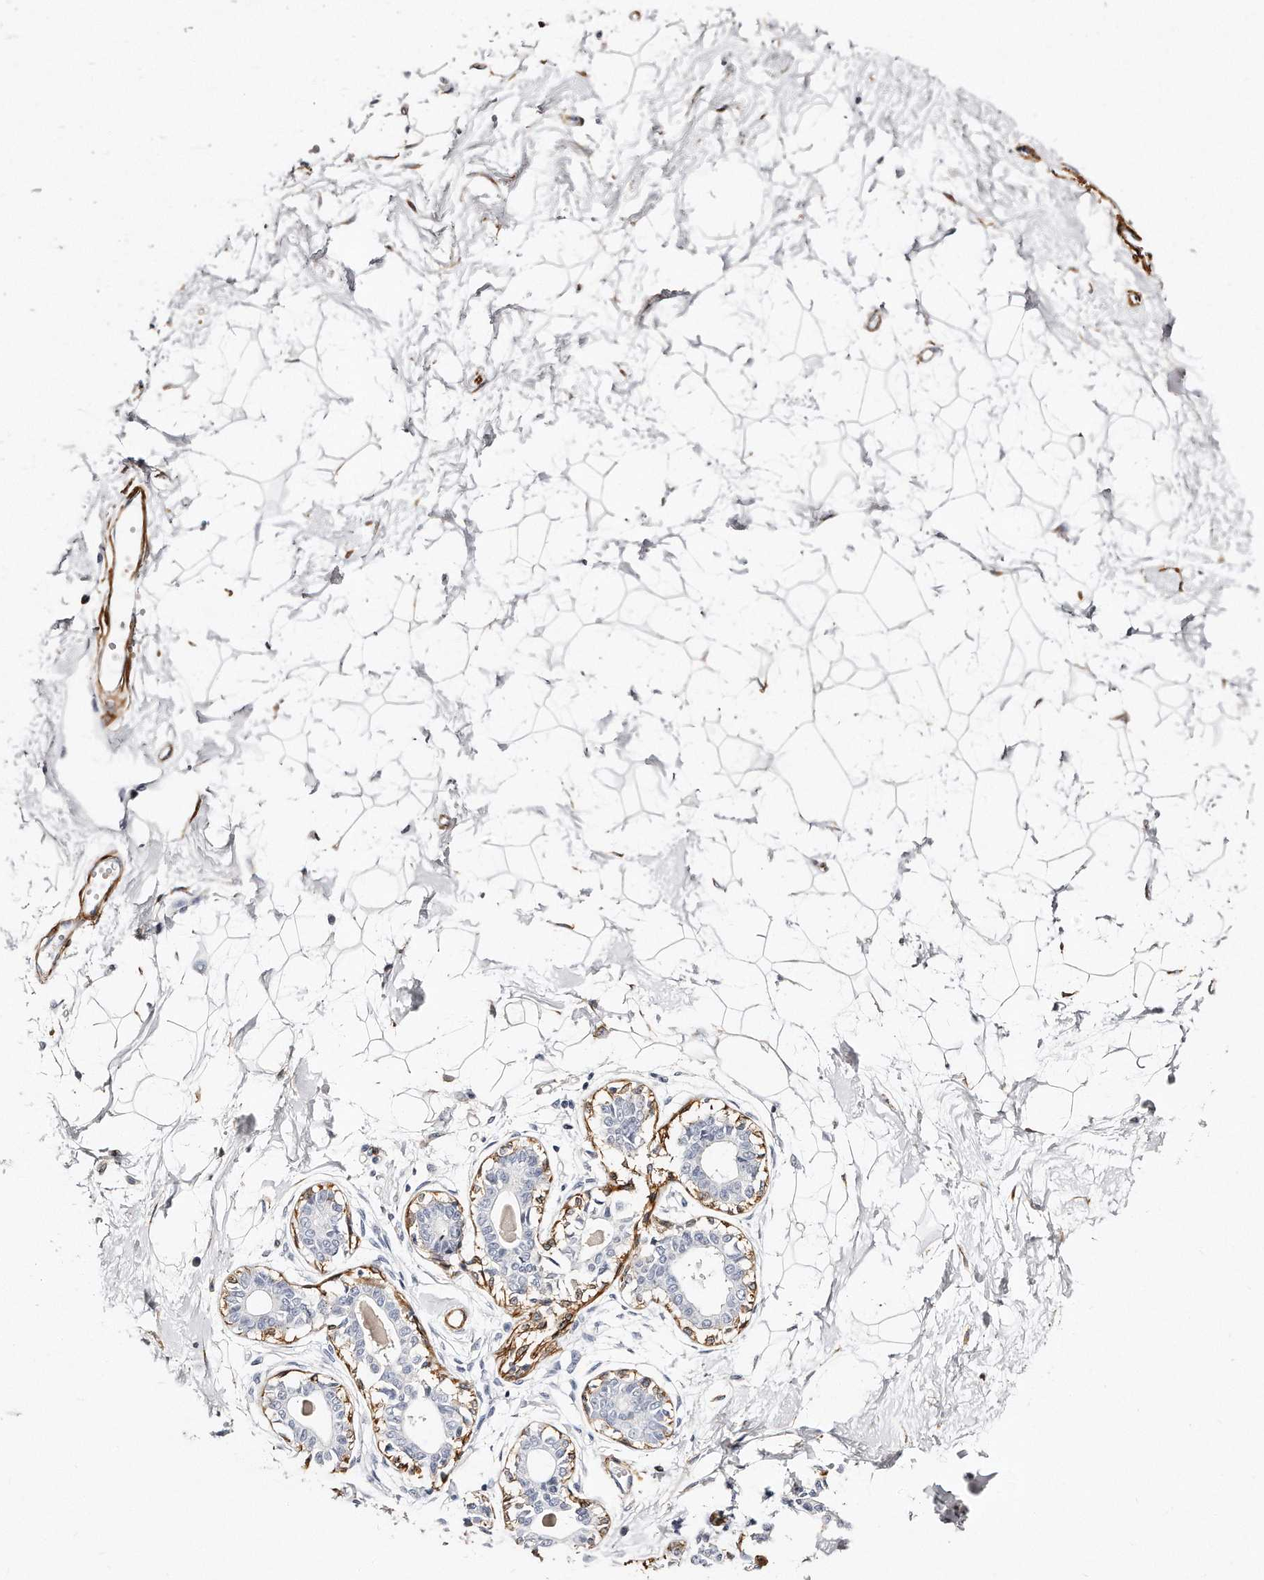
{"staining": {"intensity": "negative", "quantity": "none", "location": "none"}, "tissue": "breast", "cell_type": "Adipocytes", "image_type": "normal", "snomed": [{"axis": "morphology", "description": "Normal tissue, NOS"}, {"axis": "topography", "description": "Breast"}], "caption": "The image reveals no significant positivity in adipocytes of breast. (Brightfield microscopy of DAB (3,3'-diaminobenzidine) IHC at high magnification).", "gene": "LMOD1", "patient": {"sex": "female", "age": 45}}